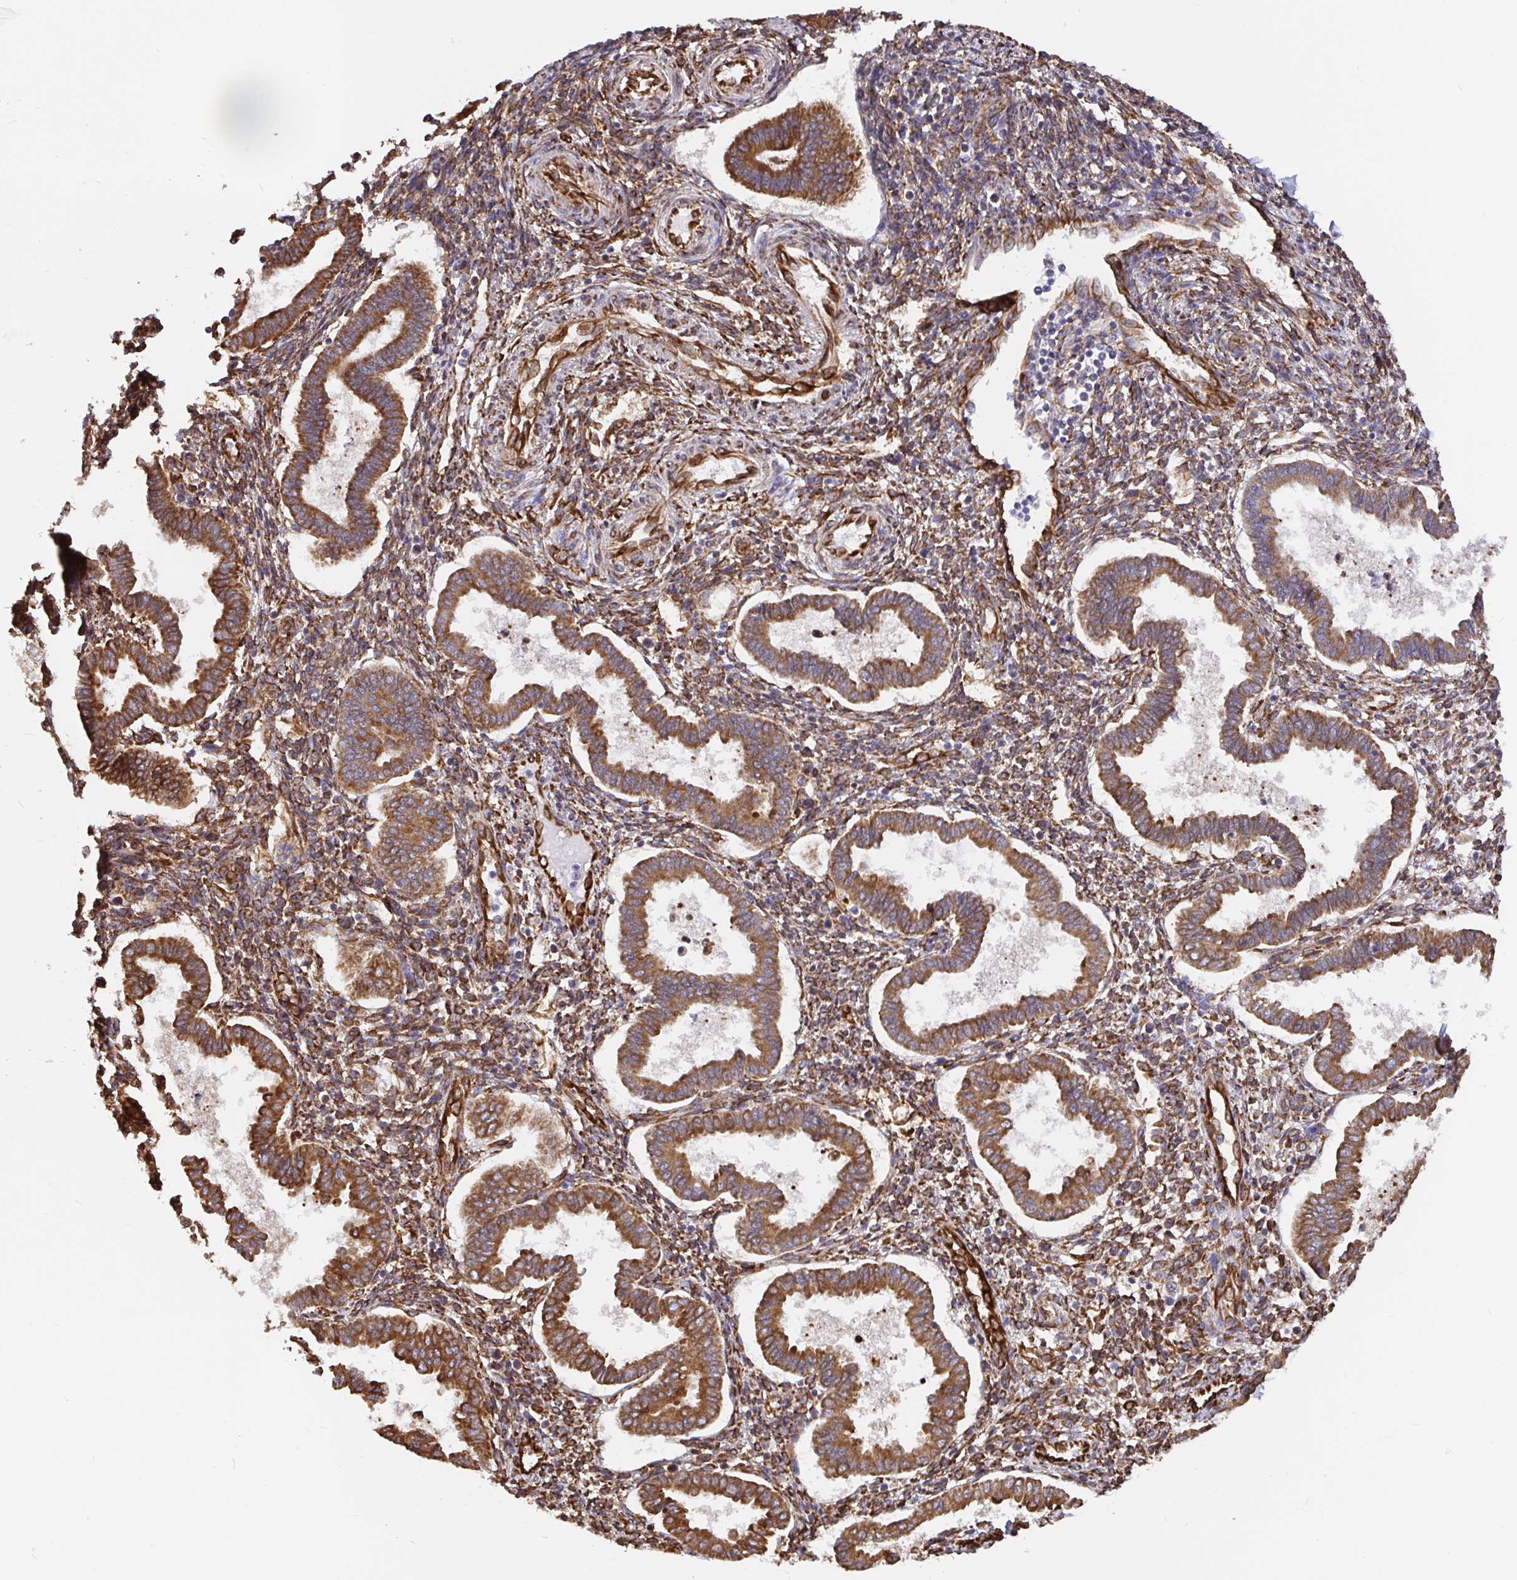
{"staining": {"intensity": "moderate", "quantity": "25%-75%", "location": "cytoplasmic/membranous"}, "tissue": "endometrium", "cell_type": "Cells in endometrial stroma", "image_type": "normal", "snomed": [{"axis": "morphology", "description": "Normal tissue, NOS"}, {"axis": "topography", "description": "Endometrium"}], "caption": "A brown stain highlights moderate cytoplasmic/membranous expression of a protein in cells in endometrial stroma of normal endometrium.", "gene": "MAOA", "patient": {"sex": "female", "age": 24}}